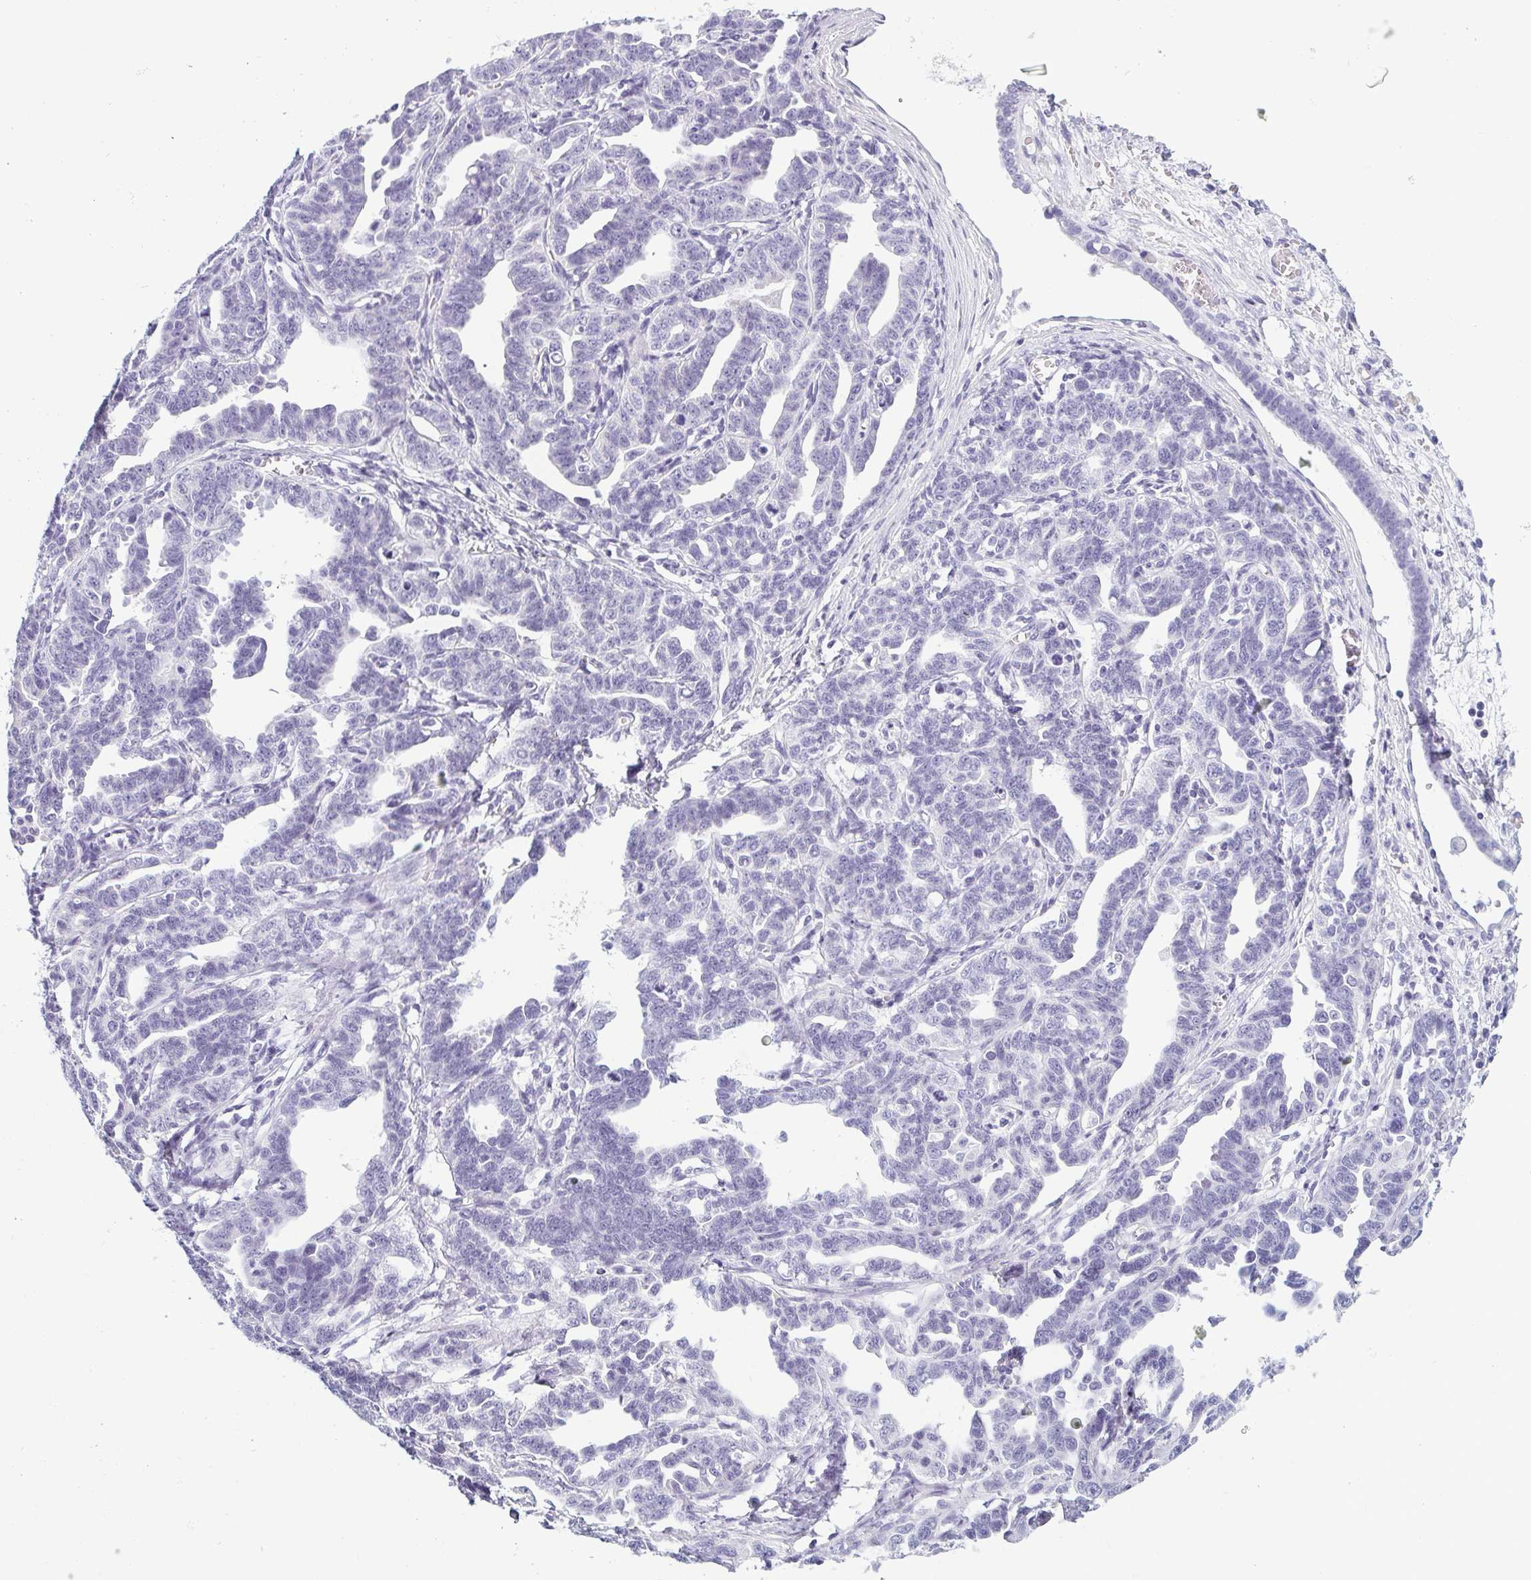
{"staining": {"intensity": "negative", "quantity": "none", "location": "none"}, "tissue": "ovarian cancer", "cell_type": "Tumor cells", "image_type": "cancer", "snomed": [{"axis": "morphology", "description": "Cystadenocarcinoma, serous, NOS"}, {"axis": "topography", "description": "Ovary"}], "caption": "An image of human ovarian cancer is negative for staining in tumor cells.", "gene": "KRT78", "patient": {"sex": "female", "age": 69}}